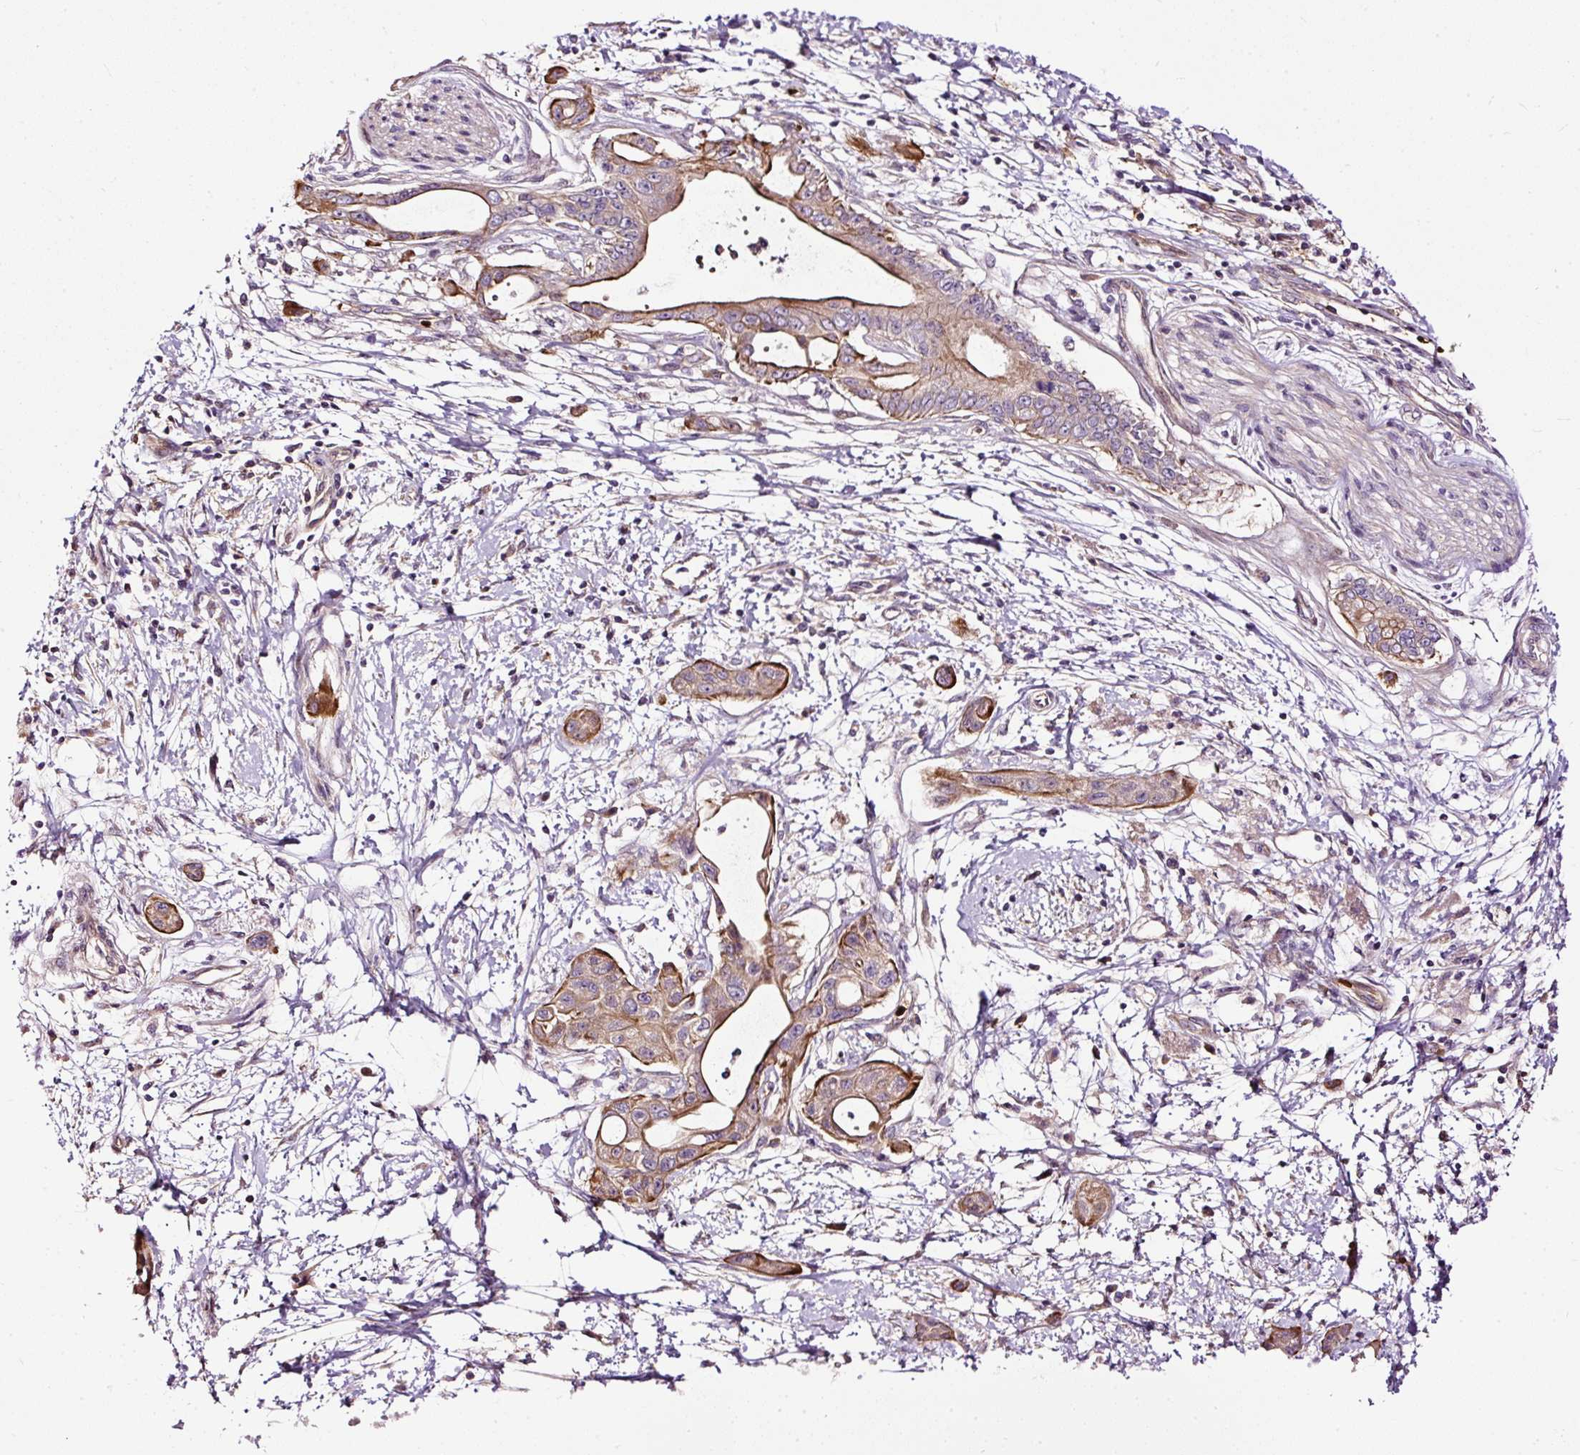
{"staining": {"intensity": "moderate", "quantity": ">75%", "location": "cytoplasmic/membranous"}, "tissue": "pancreatic cancer", "cell_type": "Tumor cells", "image_type": "cancer", "snomed": [{"axis": "morphology", "description": "Adenocarcinoma, NOS"}, {"axis": "topography", "description": "Pancreas"}], "caption": "IHC staining of adenocarcinoma (pancreatic), which exhibits medium levels of moderate cytoplasmic/membranous staining in approximately >75% of tumor cells indicating moderate cytoplasmic/membranous protein expression. The staining was performed using DAB (brown) for protein detection and nuclei were counterstained in hematoxylin (blue).", "gene": "USHBP1", "patient": {"sex": "male", "age": 68}}